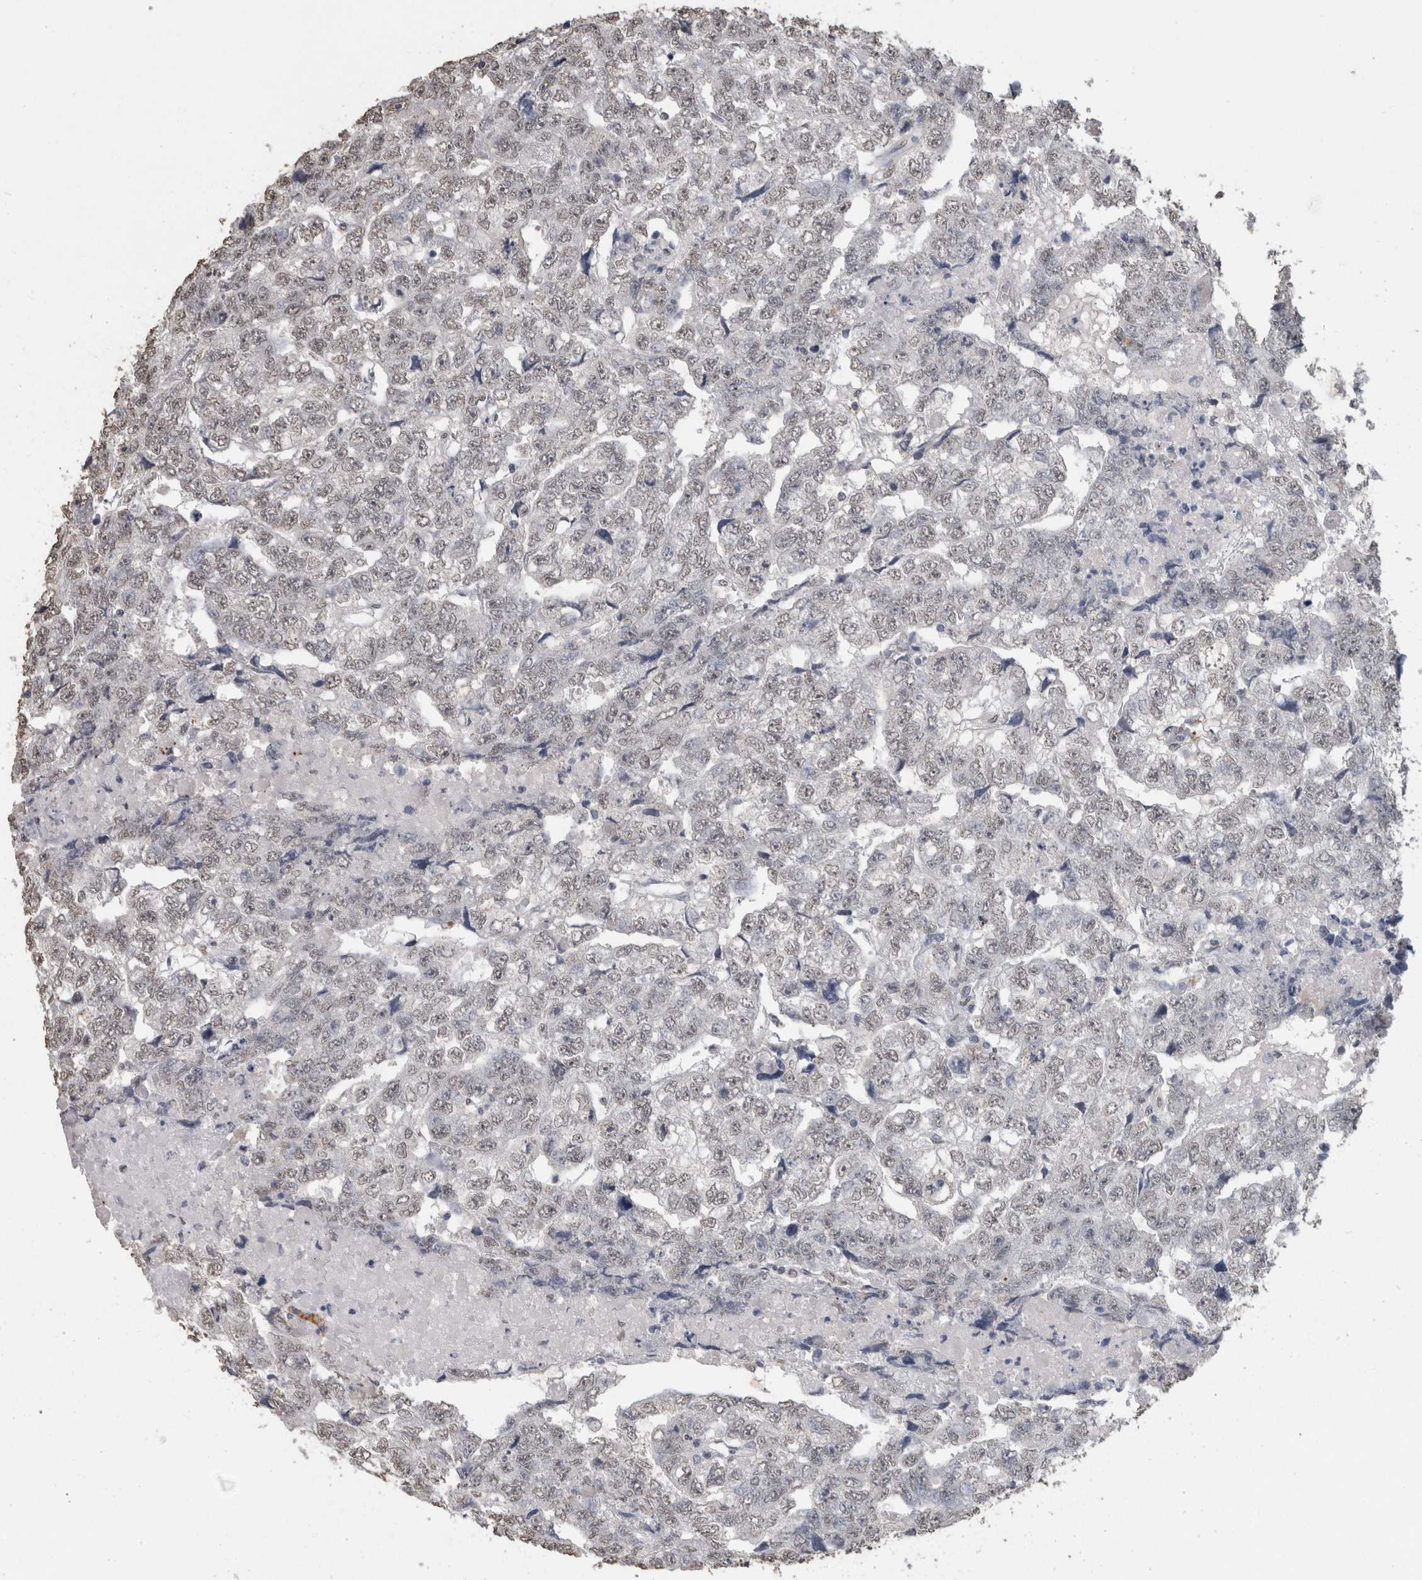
{"staining": {"intensity": "negative", "quantity": "none", "location": "none"}, "tissue": "testis cancer", "cell_type": "Tumor cells", "image_type": "cancer", "snomed": [{"axis": "morphology", "description": "Carcinoma, Embryonal, NOS"}, {"axis": "topography", "description": "Testis"}], "caption": "DAB immunohistochemical staining of testis cancer (embryonal carcinoma) exhibits no significant staining in tumor cells. (Immunohistochemistry (ihc), brightfield microscopy, high magnification).", "gene": "LTBP1", "patient": {"sex": "male", "age": 36}}